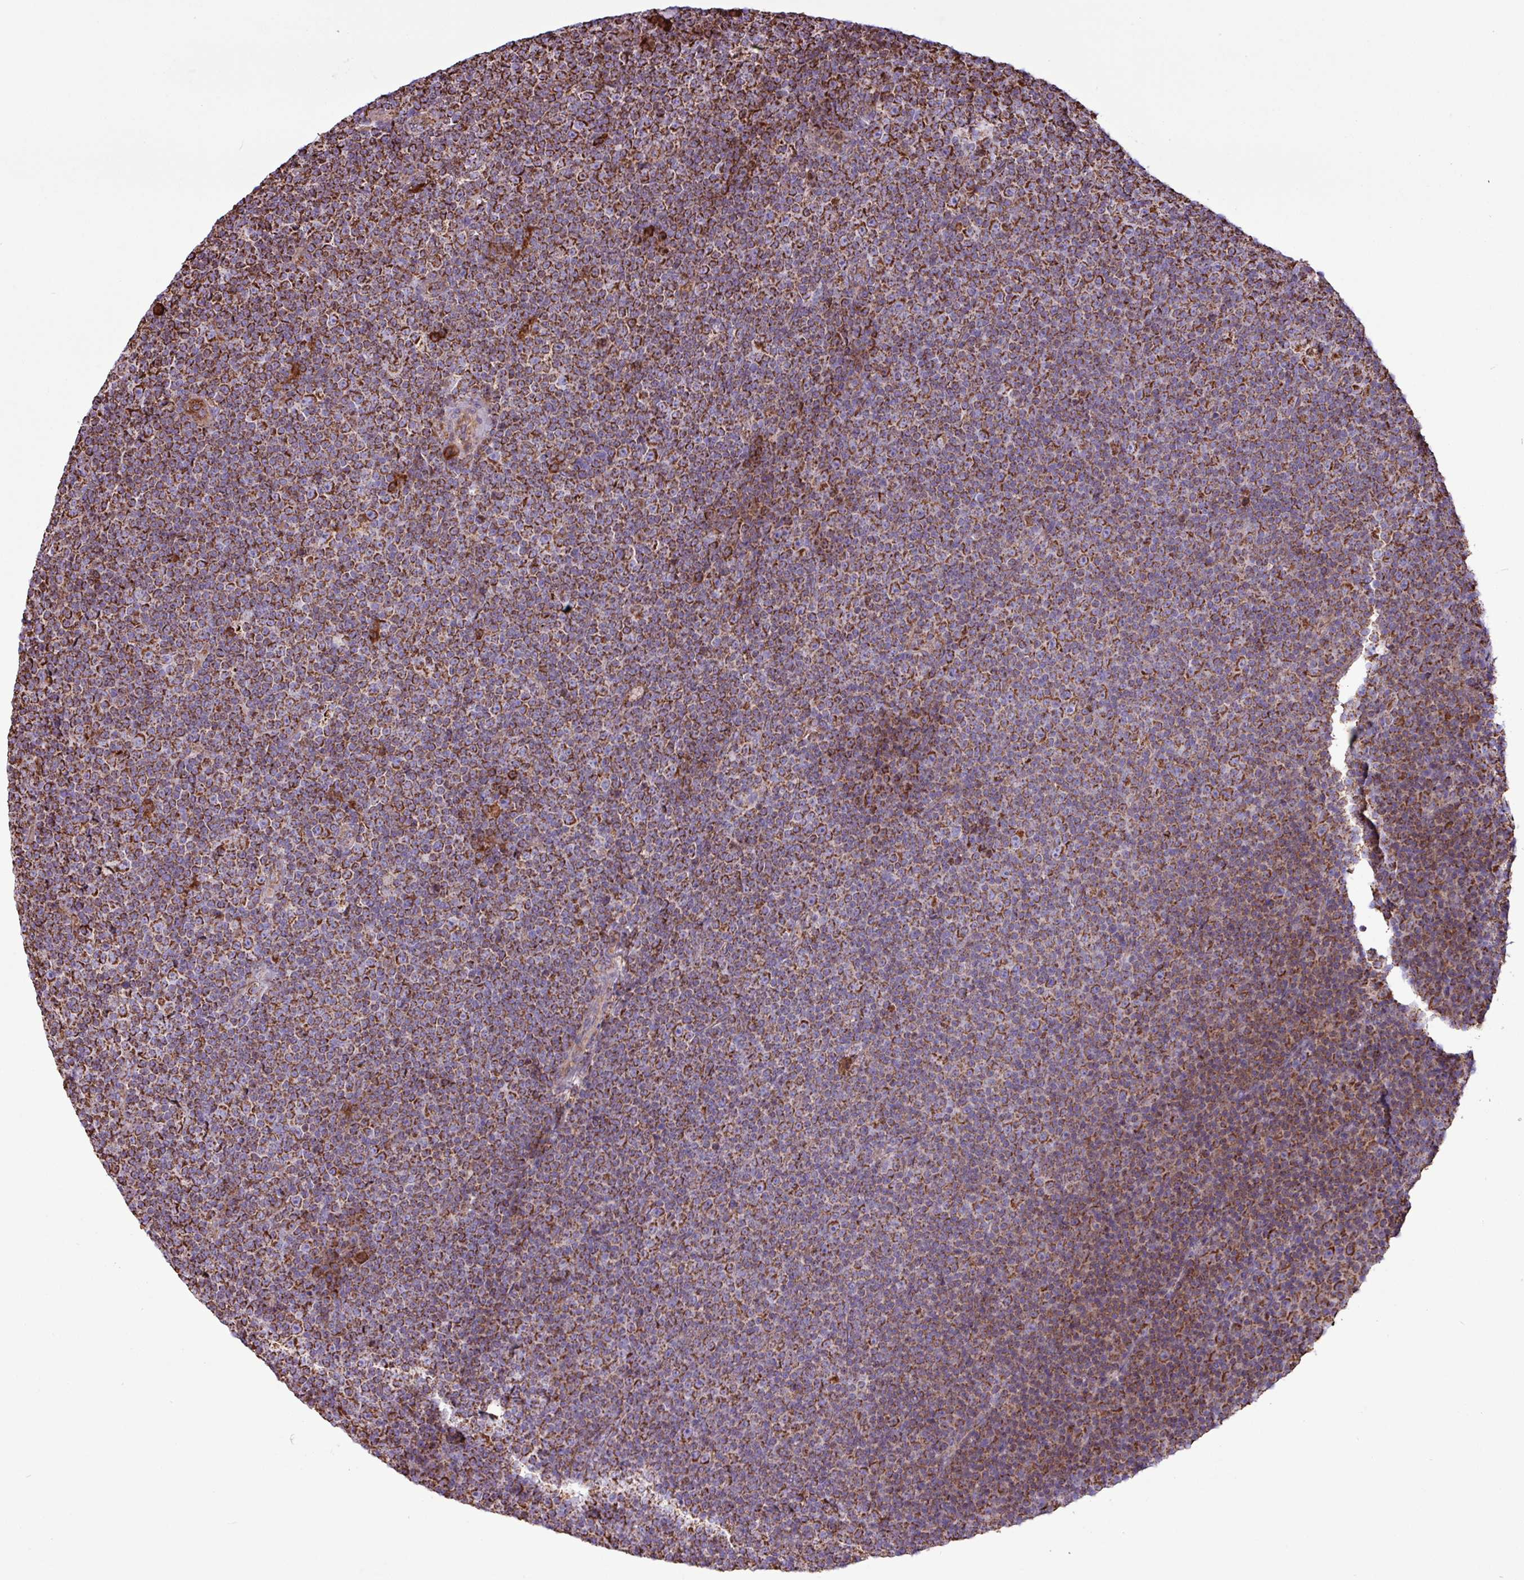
{"staining": {"intensity": "moderate", "quantity": ">75%", "location": "cytoplasmic/membranous"}, "tissue": "lymphoma", "cell_type": "Tumor cells", "image_type": "cancer", "snomed": [{"axis": "morphology", "description": "Malignant lymphoma, non-Hodgkin's type, Low grade"}, {"axis": "topography", "description": "Lymph node"}], "caption": "Lymphoma stained with IHC shows moderate cytoplasmic/membranous positivity in about >75% of tumor cells.", "gene": "RTL3", "patient": {"sex": "female", "age": 67}}